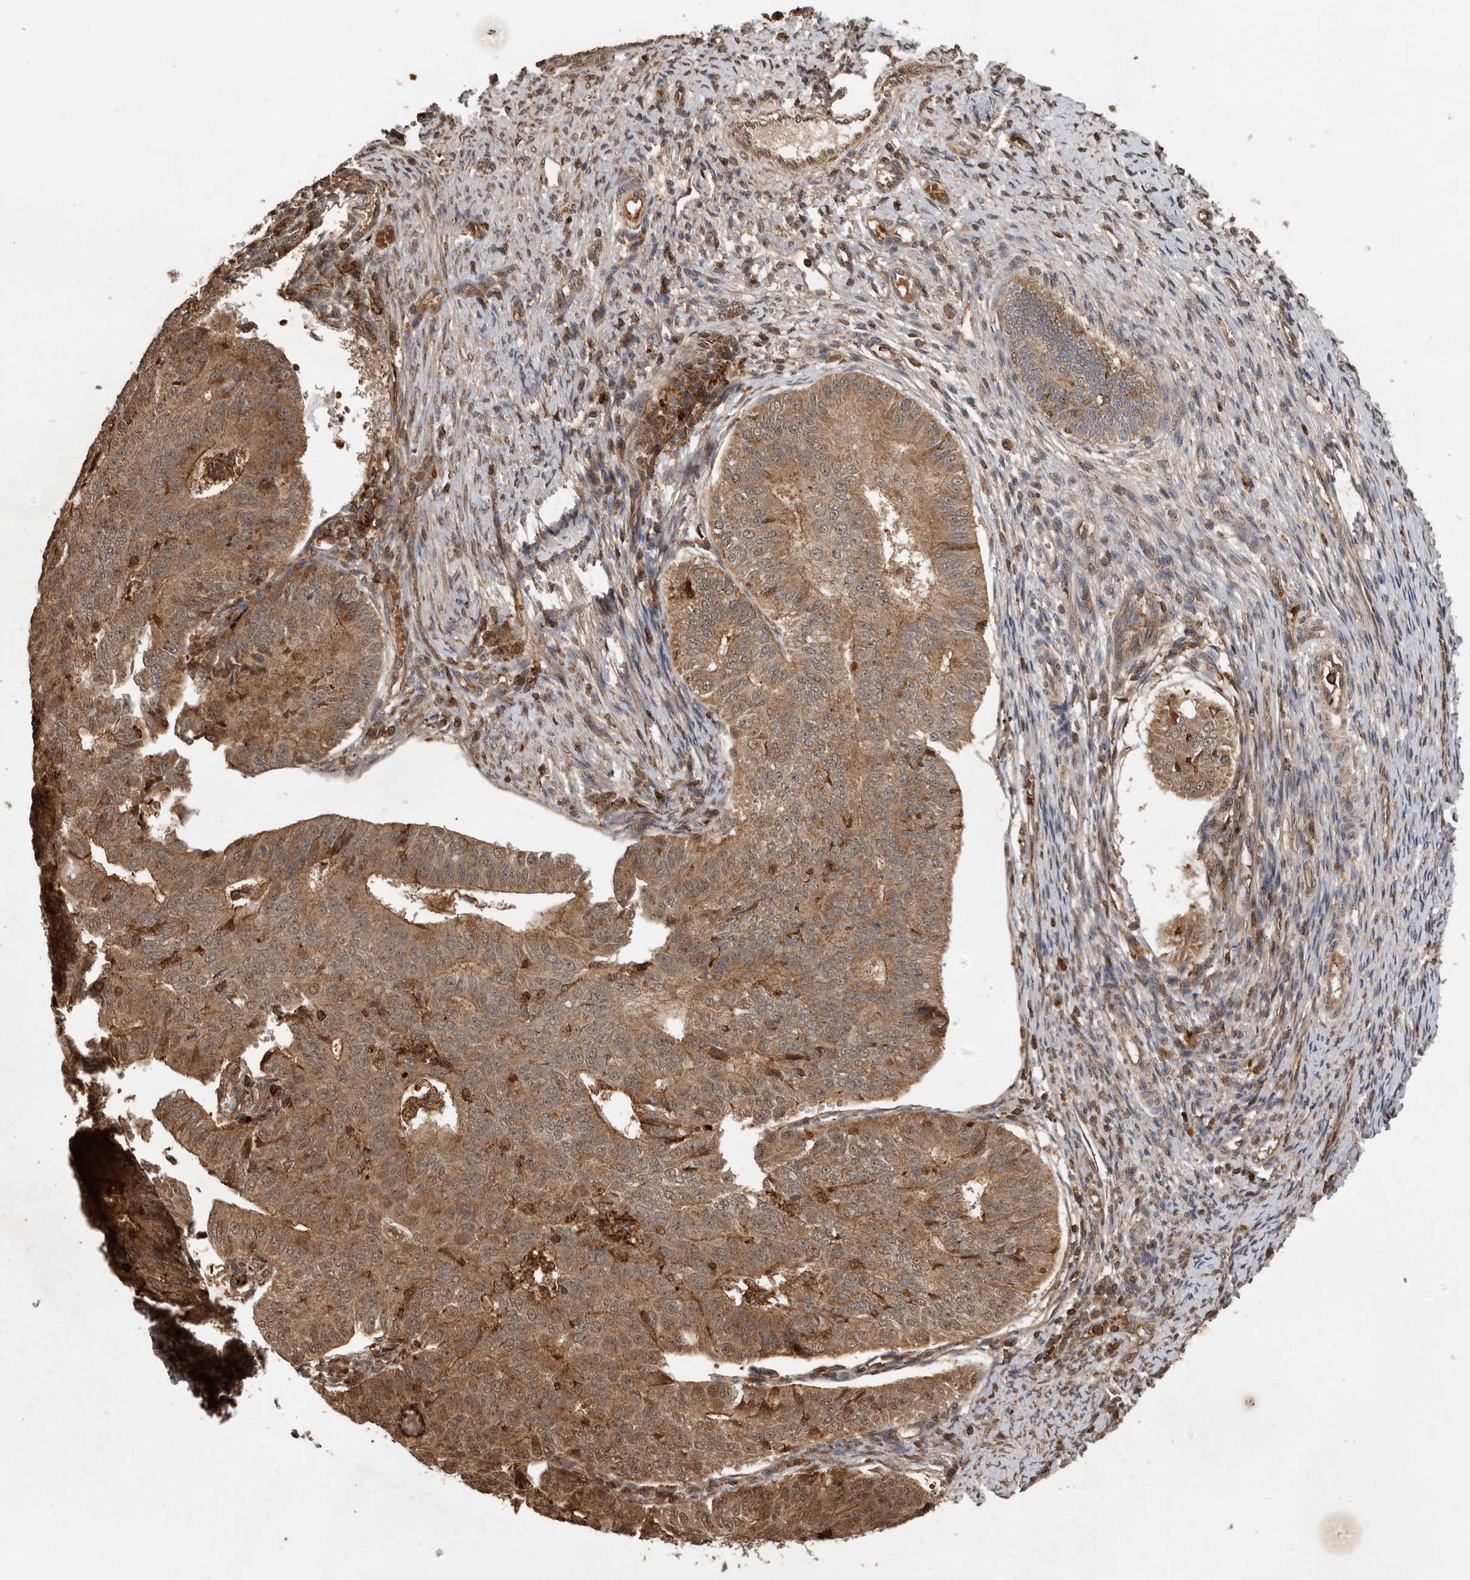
{"staining": {"intensity": "moderate", "quantity": ">75%", "location": "cytoplasmic/membranous,nuclear"}, "tissue": "endometrial cancer", "cell_type": "Tumor cells", "image_type": "cancer", "snomed": [{"axis": "morphology", "description": "Adenocarcinoma, NOS"}, {"axis": "topography", "description": "Endometrium"}], "caption": "This photomicrograph reveals adenocarcinoma (endometrial) stained with immunohistochemistry (IHC) to label a protein in brown. The cytoplasmic/membranous and nuclear of tumor cells show moderate positivity for the protein. Nuclei are counter-stained blue.", "gene": "RNF157", "patient": {"sex": "female", "age": 32}}